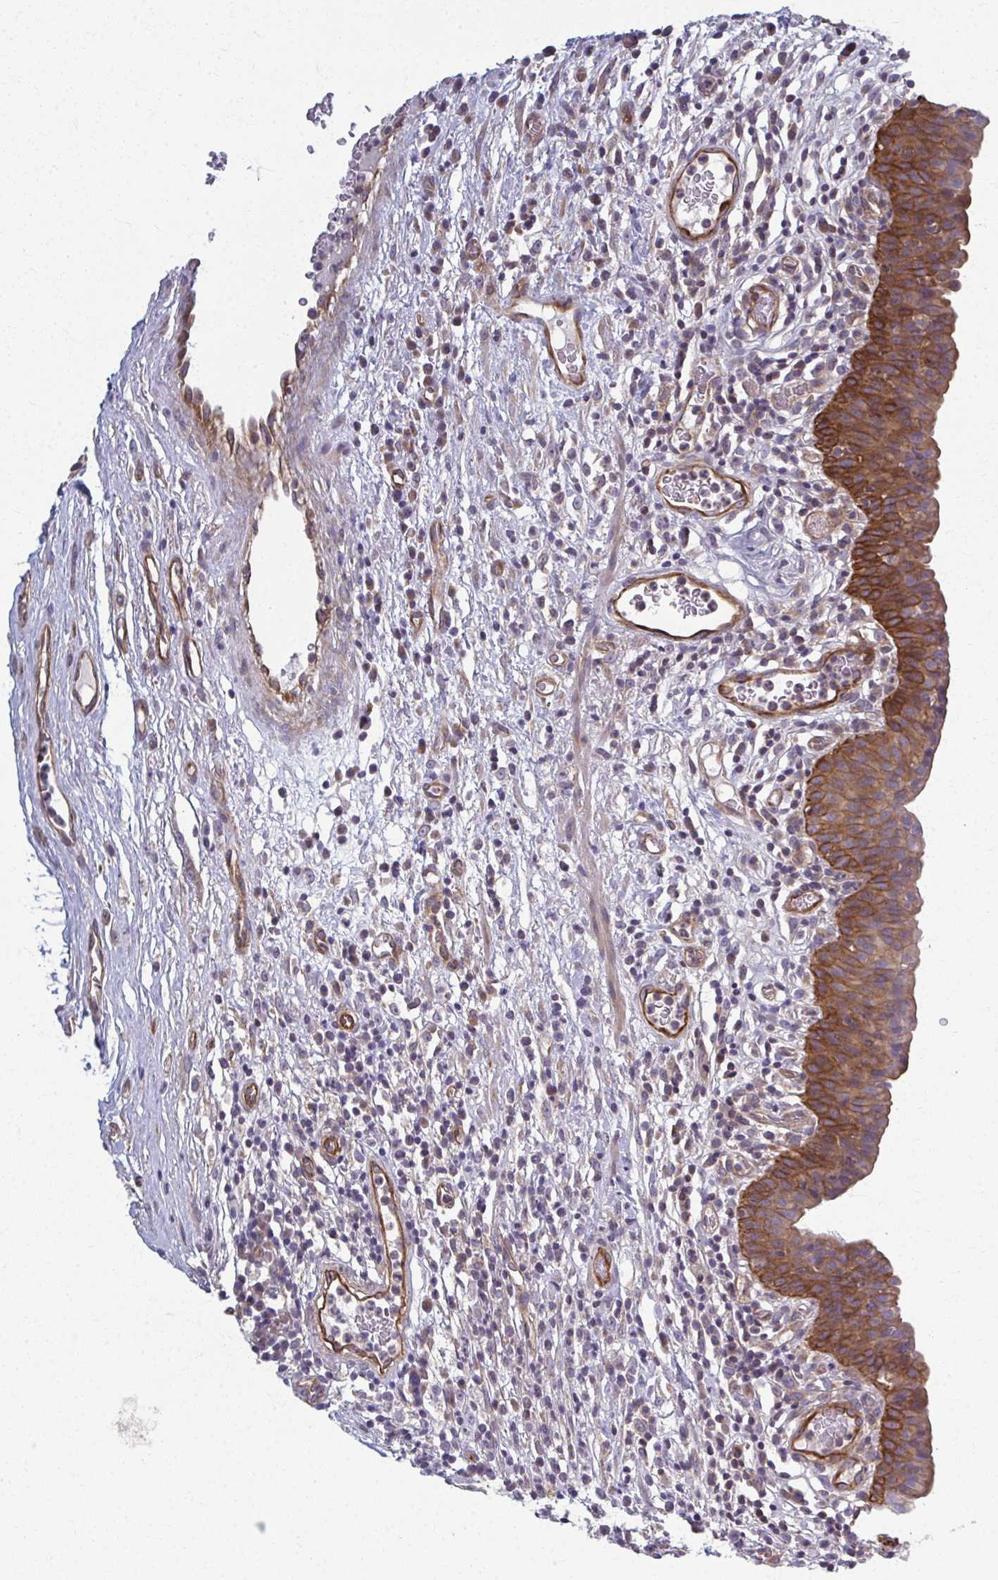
{"staining": {"intensity": "strong", "quantity": "25%-75%", "location": "cytoplasmic/membranous"}, "tissue": "urinary bladder", "cell_type": "Urothelial cells", "image_type": "normal", "snomed": [{"axis": "morphology", "description": "Normal tissue, NOS"}, {"axis": "morphology", "description": "Inflammation, NOS"}, {"axis": "topography", "description": "Urinary bladder"}], "caption": "DAB (3,3'-diaminobenzidine) immunohistochemical staining of unremarkable human urinary bladder shows strong cytoplasmic/membranous protein expression in approximately 25%-75% of urothelial cells.", "gene": "EID2B", "patient": {"sex": "male", "age": 57}}